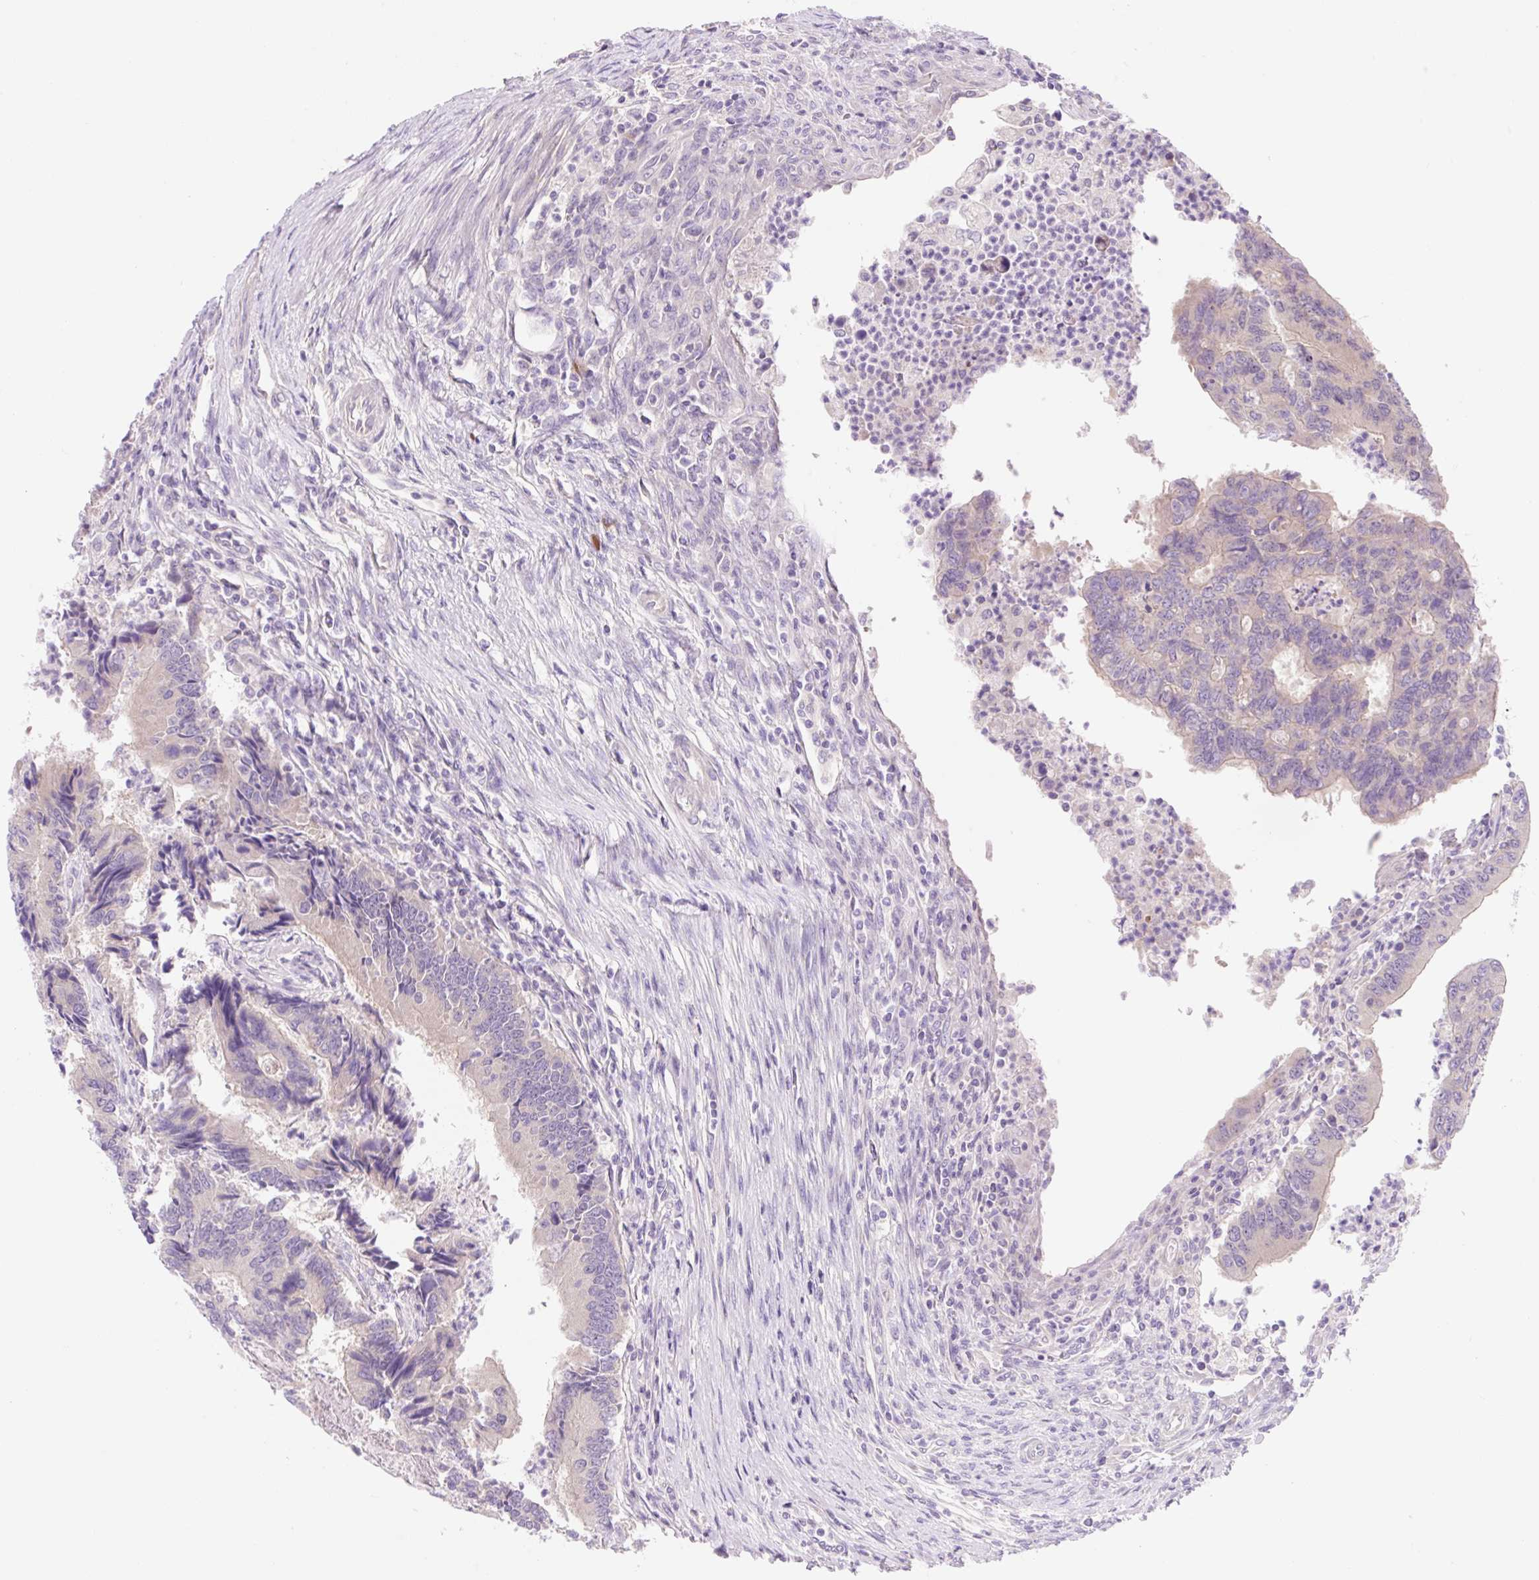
{"staining": {"intensity": "negative", "quantity": "none", "location": "none"}, "tissue": "colorectal cancer", "cell_type": "Tumor cells", "image_type": "cancer", "snomed": [{"axis": "morphology", "description": "Adenocarcinoma, NOS"}, {"axis": "topography", "description": "Colon"}], "caption": "Immunohistochemistry image of neoplastic tissue: colorectal adenocarcinoma stained with DAB (3,3'-diaminobenzidine) demonstrates no significant protein expression in tumor cells.", "gene": "CELF6", "patient": {"sex": "female", "age": 67}}